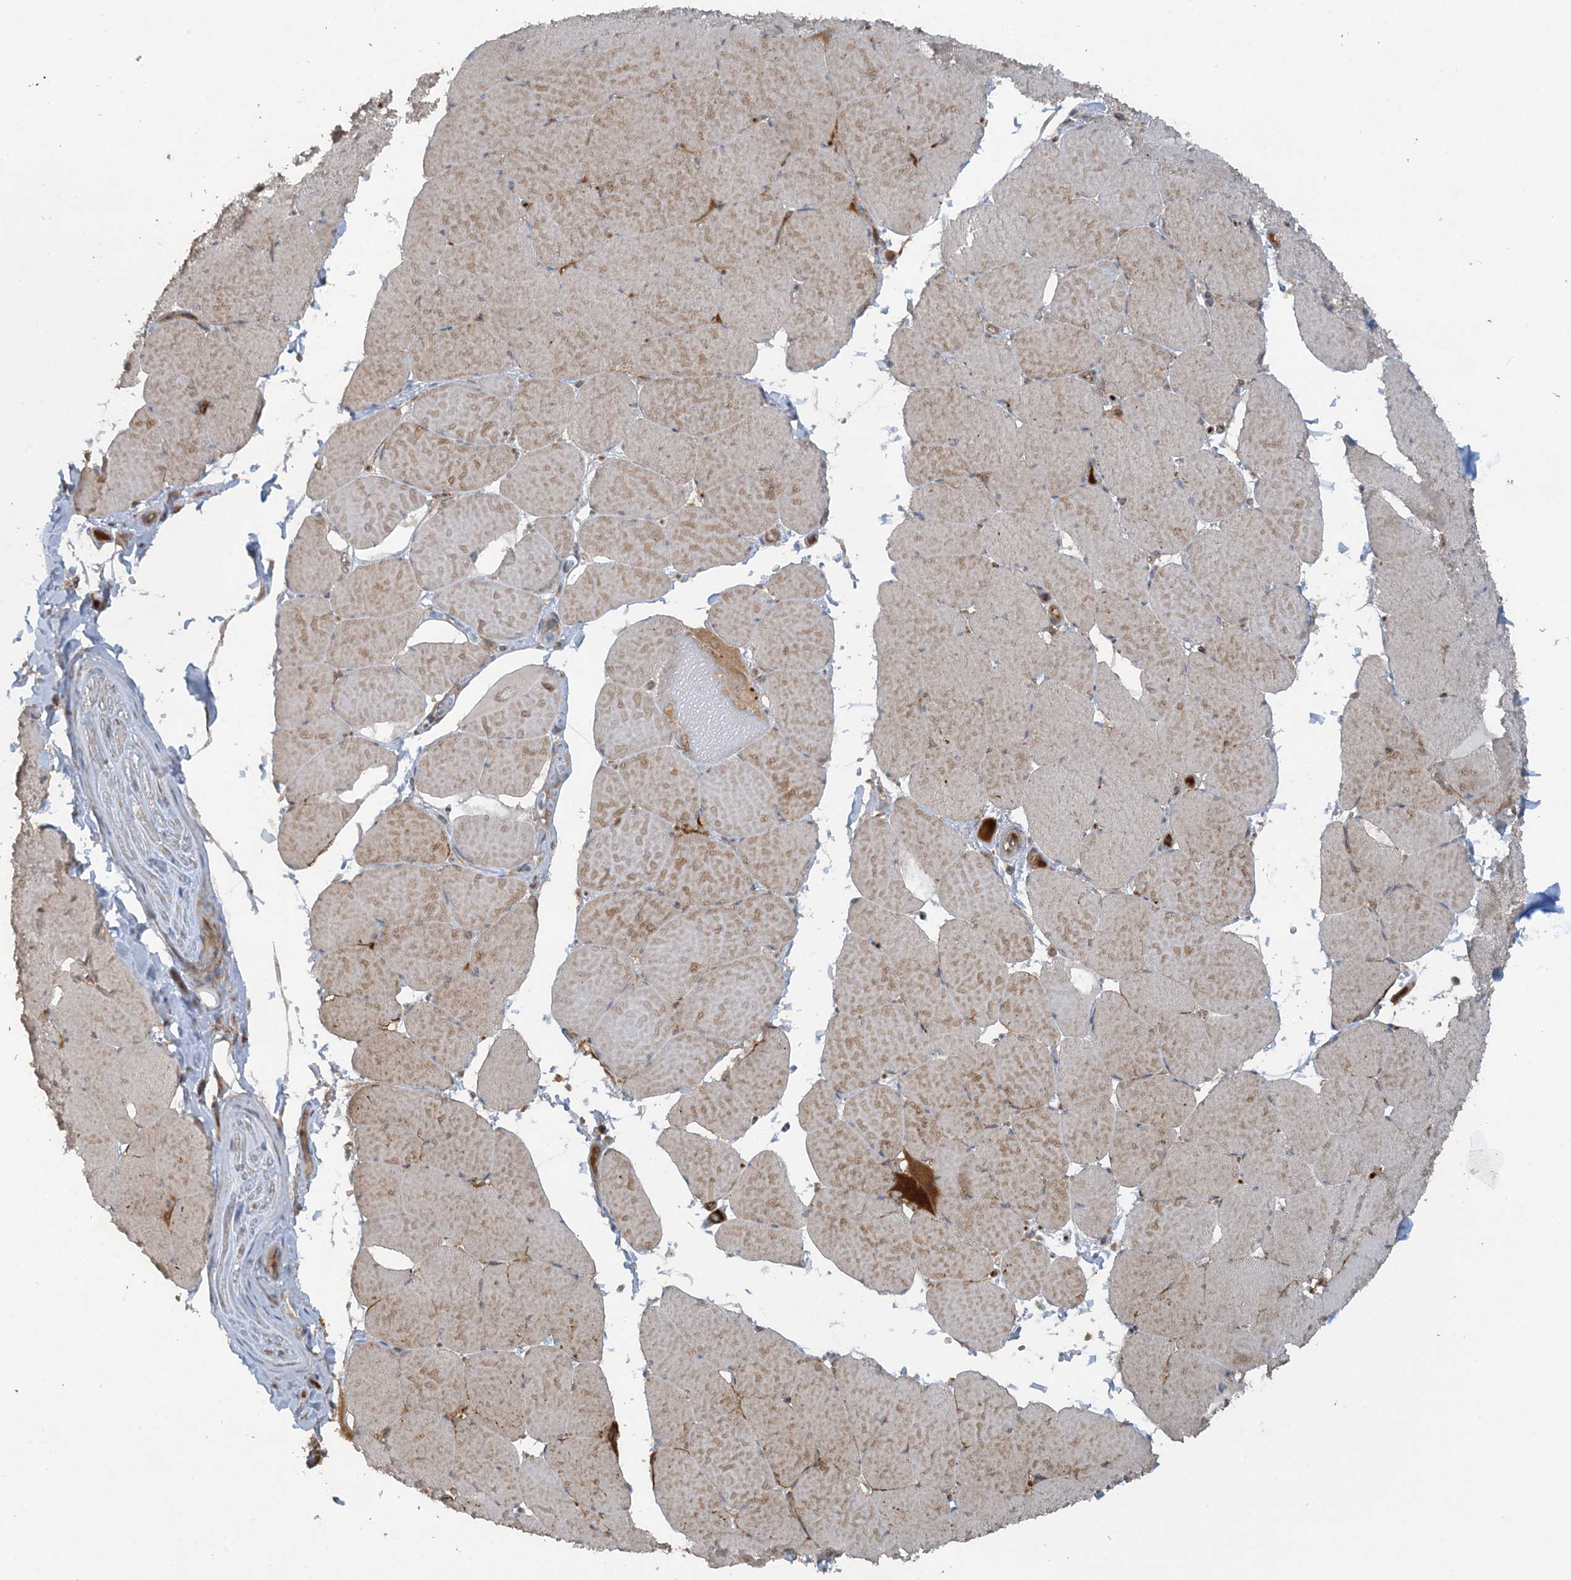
{"staining": {"intensity": "moderate", "quantity": "25%-75%", "location": "cytoplasmic/membranous"}, "tissue": "skeletal muscle", "cell_type": "Myocytes", "image_type": "normal", "snomed": [{"axis": "morphology", "description": "Normal tissue, NOS"}, {"axis": "topography", "description": "Skeletal muscle"}, {"axis": "topography", "description": "Head-Neck"}], "caption": "Protein expression analysis of unremarkable skeletal muscle shows moderate cytoplasmic/membranous staining in approximately 25%-75% of myocytes.", "gene": "STAM2", "patient": {"sex": "male", "age": 66}}